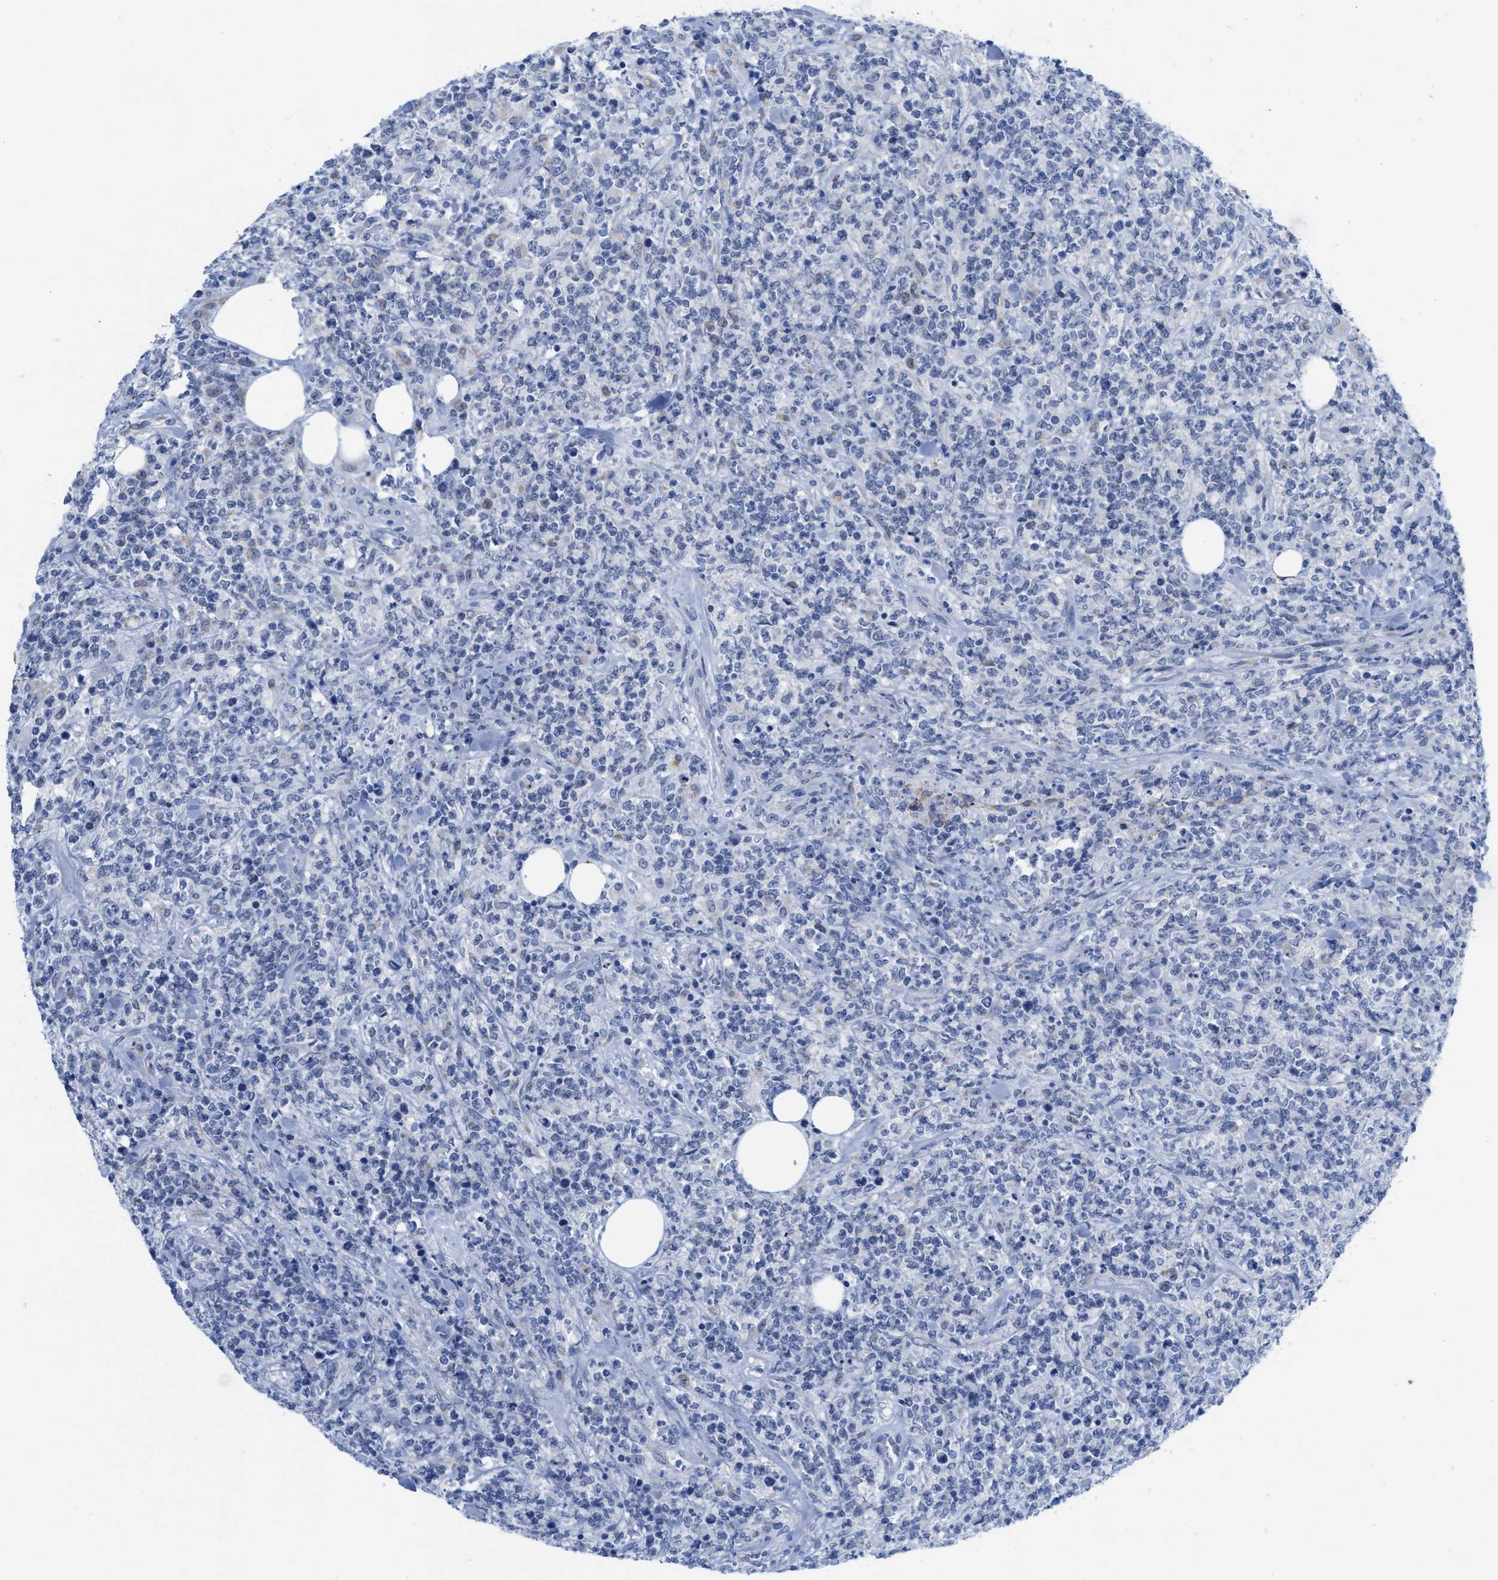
{"staining": {"intensity": "negative", "quantity": "none", "location": "none"}, "tissue": "lymphoma", "cell_type": "Tumor cells", "image_type": "cancer", "snomed": [{"axis": "morphology", "description": "Malignant lymphoma, non-Hodgkin's type, High grade"}, {"axis": "topography", "description": "Soft tissue"}], "caption": "There is no significant positivity in tumor cells of lymphoma.", "gene": "WDR4", "patient": {"sex": "male", "age": 18}}